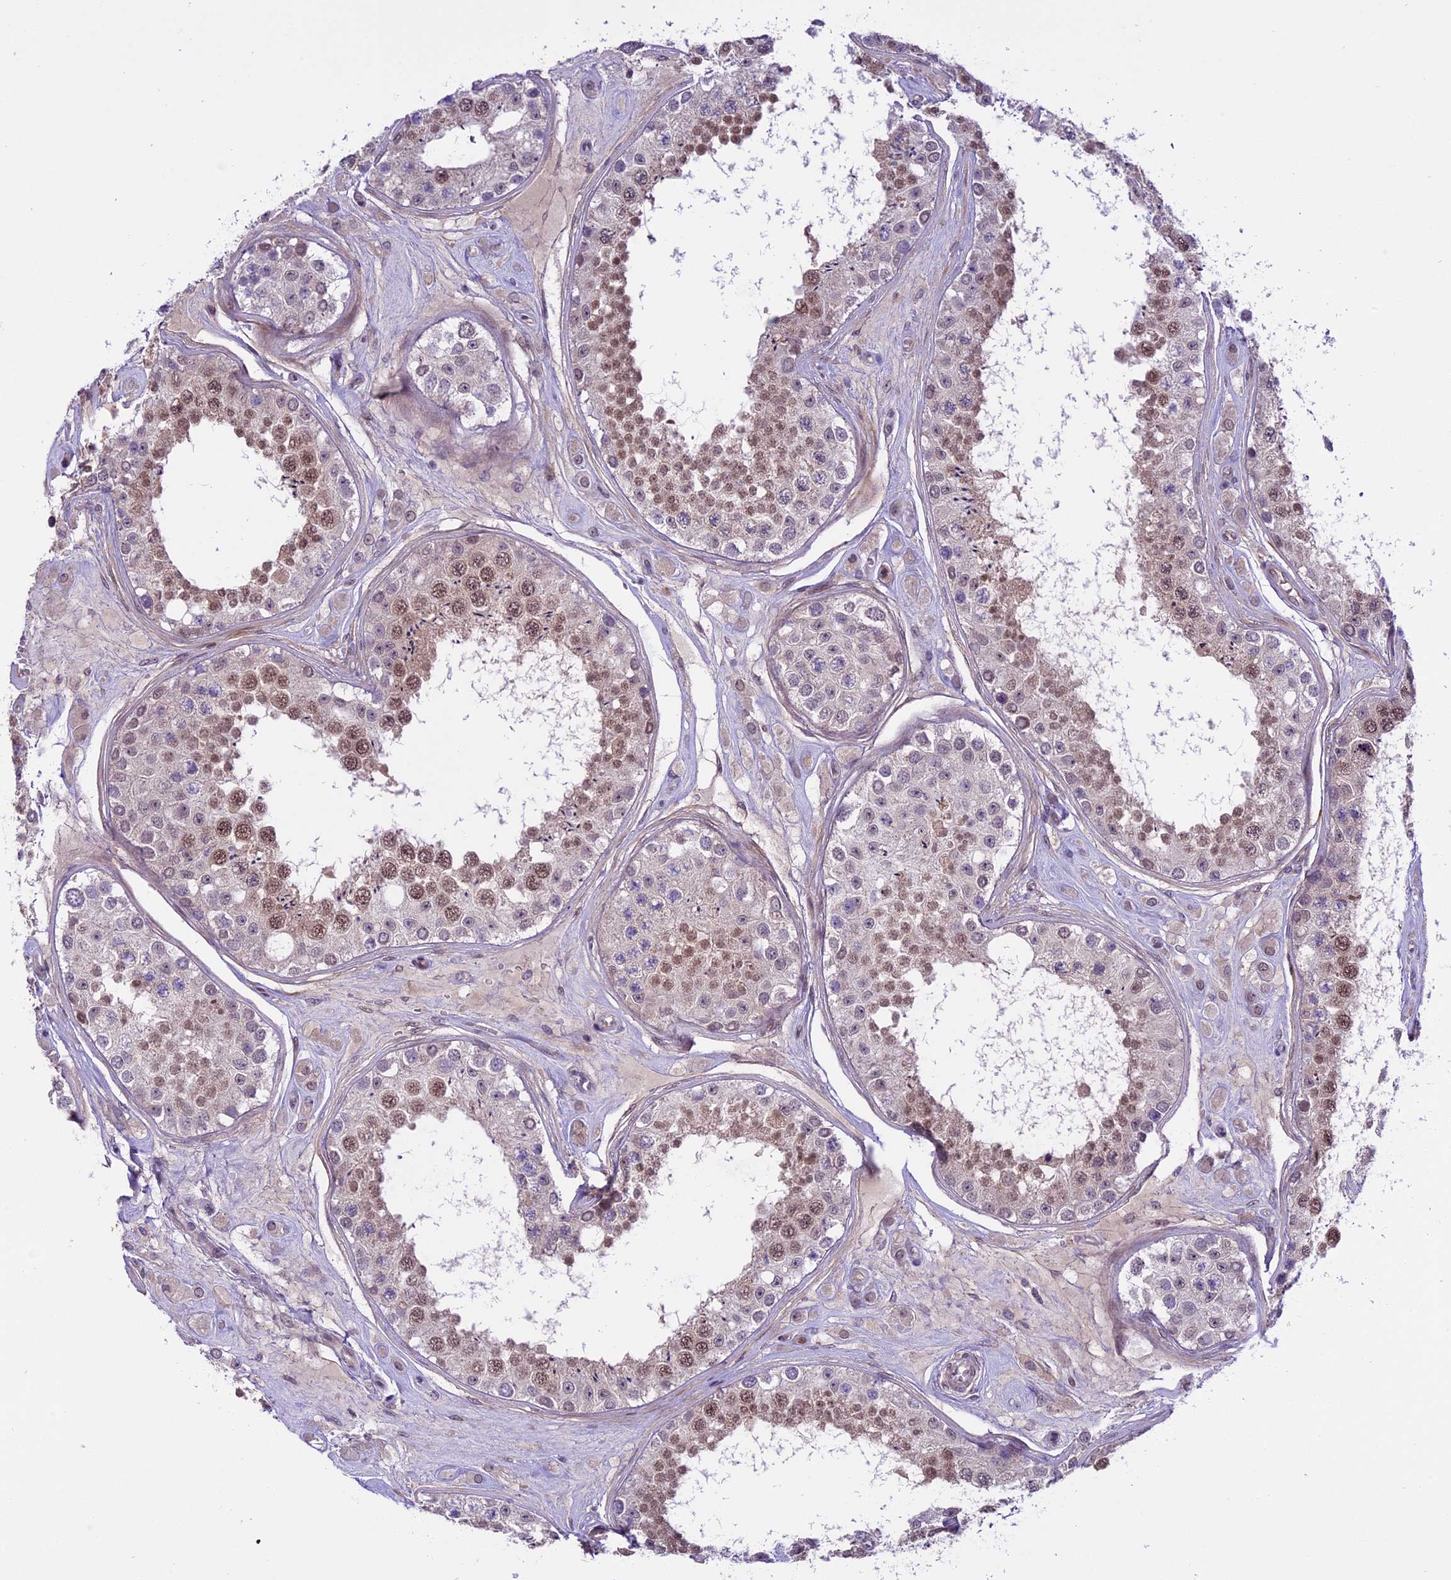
{"staining": {"intensity": "moderate", "quantity": ">75%", "location": "cytoplasmic/membranous,nuclear"}, "tissue": "testis", "cell_type": "Cells in seminiferous ducts", "image_type": "normal", "snomed": [{"axis": "morphology", "description": "Normal tissue, NOS"}, {"axis": "topography", "description": "Testis"}], "caption": "The image reveals a brown stain indicating the presence of a protein in the cytoplasmic/membranous,nuclear of cells in seminiferous ducts in testis. Nuclei are stained in blue.", "gene": "SPRED1", "patient": {"sex": "male", "age": 25}}